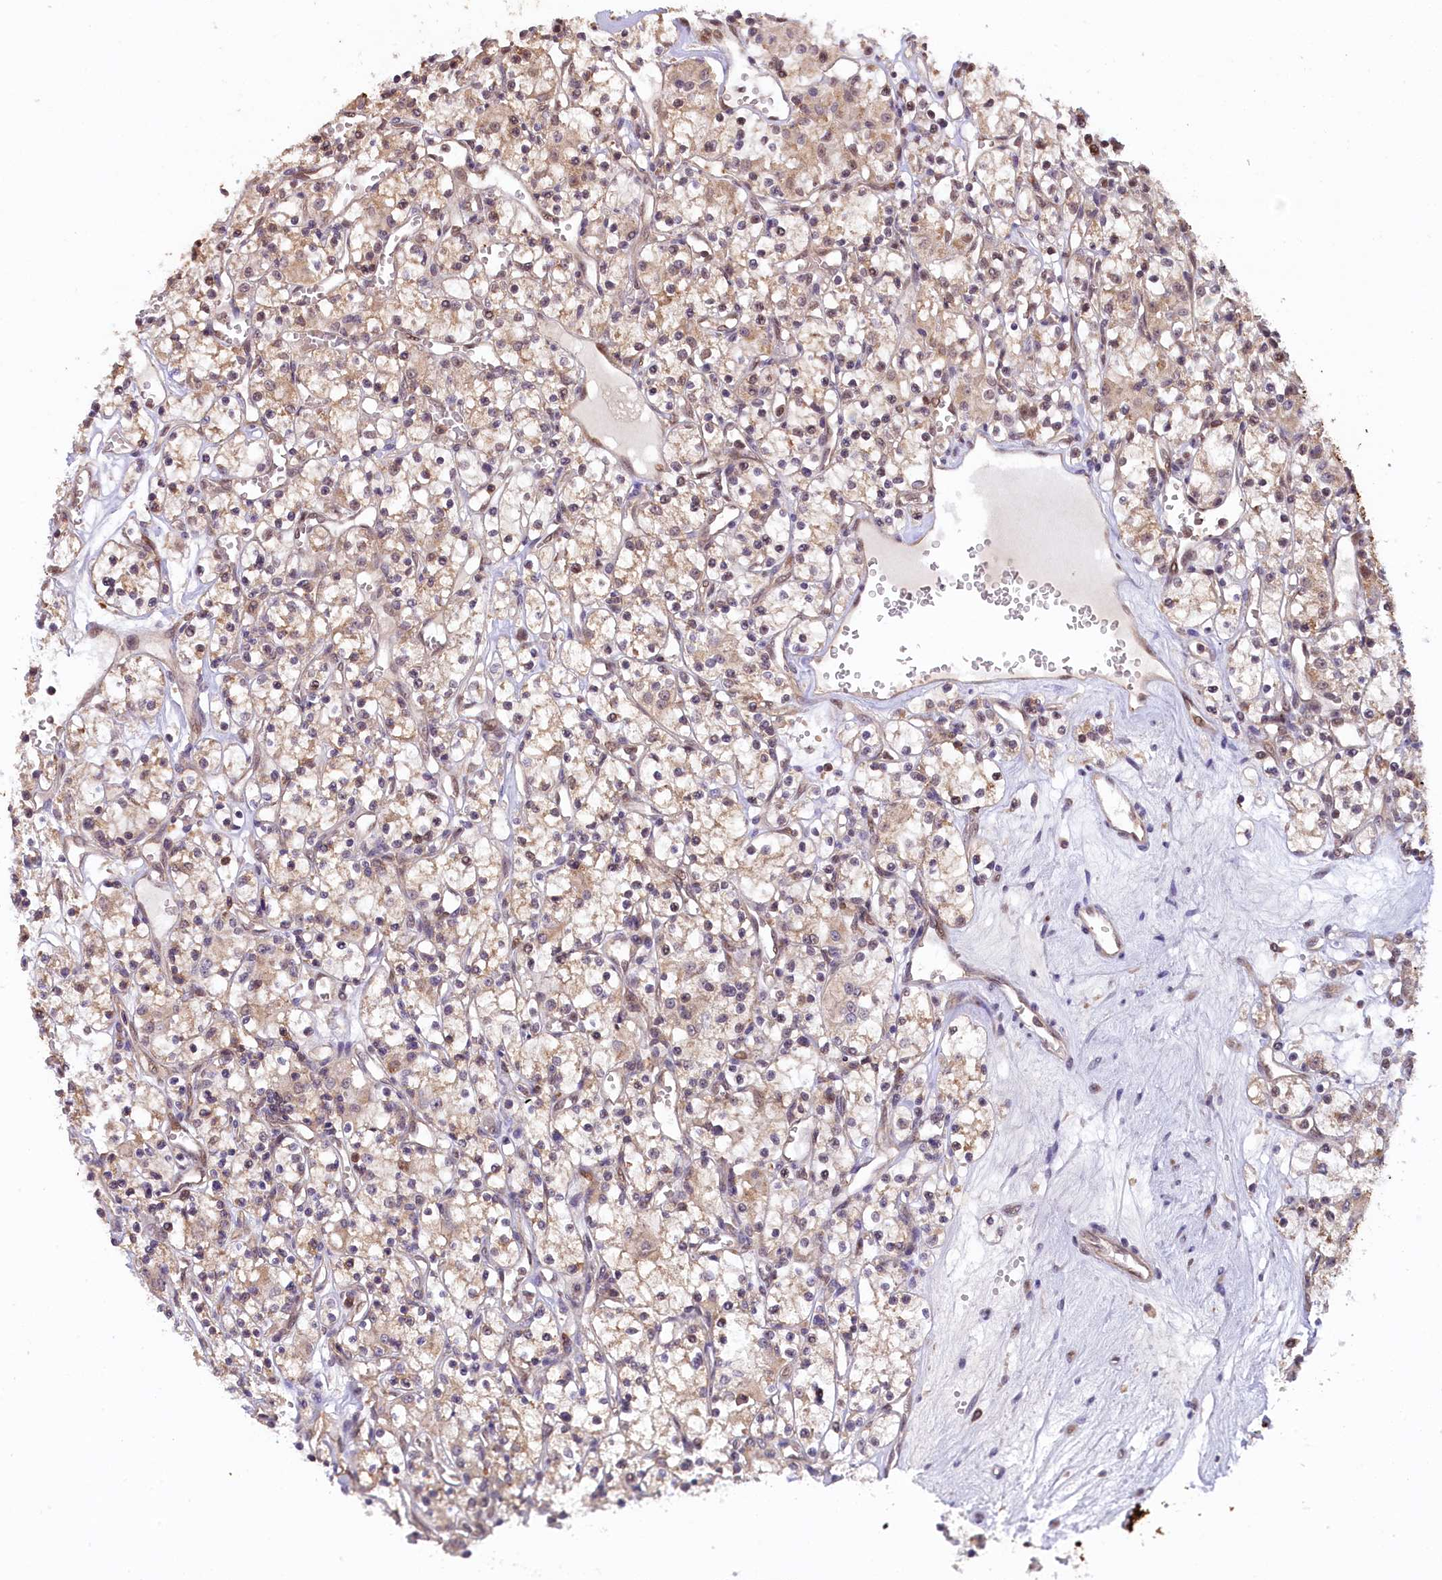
{"staining": {"intensity": "weak", "quantity": "25%-75%", "location": "cytoplasmic/membranous"}, "tissue": "renal cancer", "cell_type": "Tumor cells", "image_type": "cancer", "snomed": [{"axis": "morphology", "description": "Adenocarcinoma, NOS"}, {"axis": "topography", "description": "Kidney"}], "caption": "The image reveals immunohistochemical staining of renal cancer (adenocarcinoma). There is weak cytoplasmic/membranous expression is identified in approximately 25%-75% of tumor cells.", "gene": "CARD8", "patient": {"sex": "female", "age": 59}}